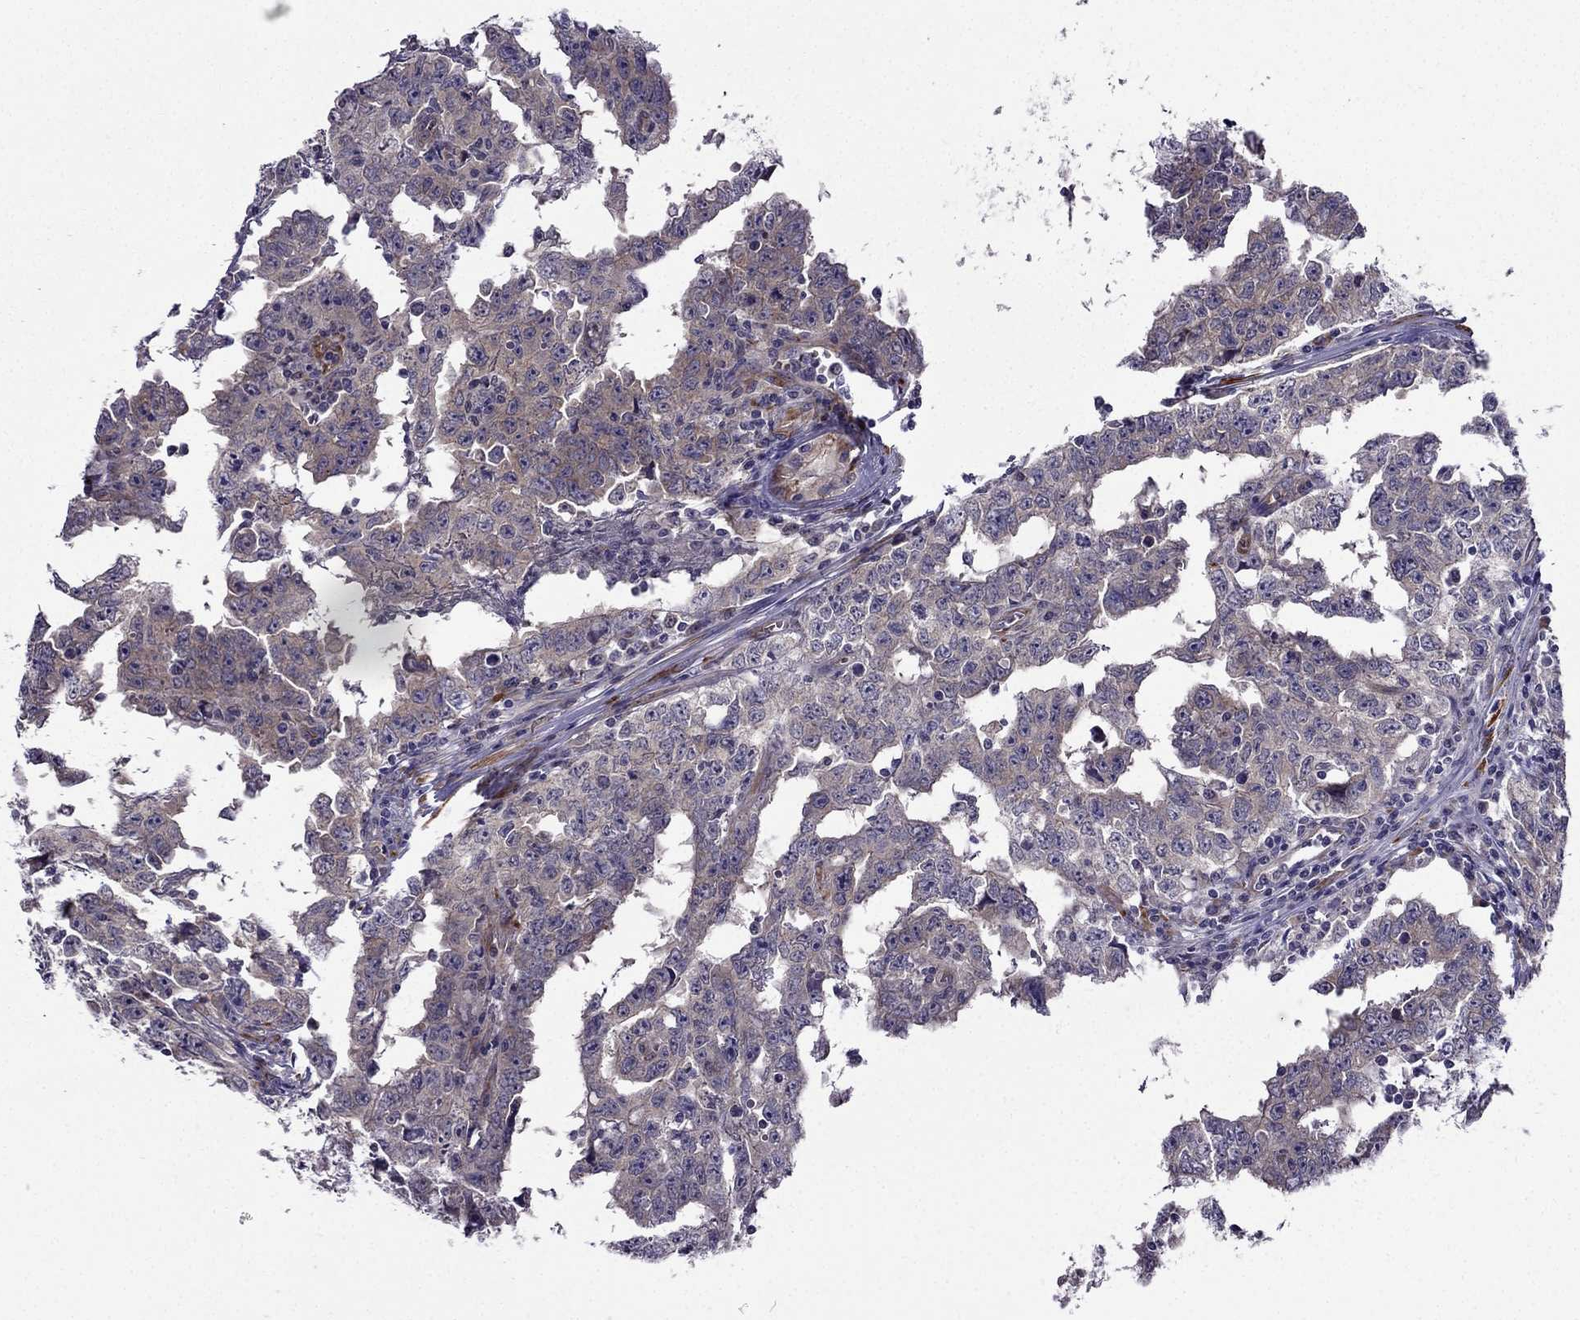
{"staining": {"intensity": "weak", "quantity": "<25%", "location": "cytoplasmic/membranous"}, "tissue": "testis cancer", "cell_type": "Tumor cells", "image_type": "cancer", "snomed": [{"axis": "morphology", "description": "Carcinoma, Embryonal, NOS"}, {"axis": "topography", "description": "Testis"}], "caption": "The histopathology image reveals no staining of tumor cells in testis cancer (embryonal carcinoma). (DAB (3,3'-diaminobenzidine) IHC, high magnification).", "gene": "ARHGEF28", "patient": {"sex": "male", "age": 22}}